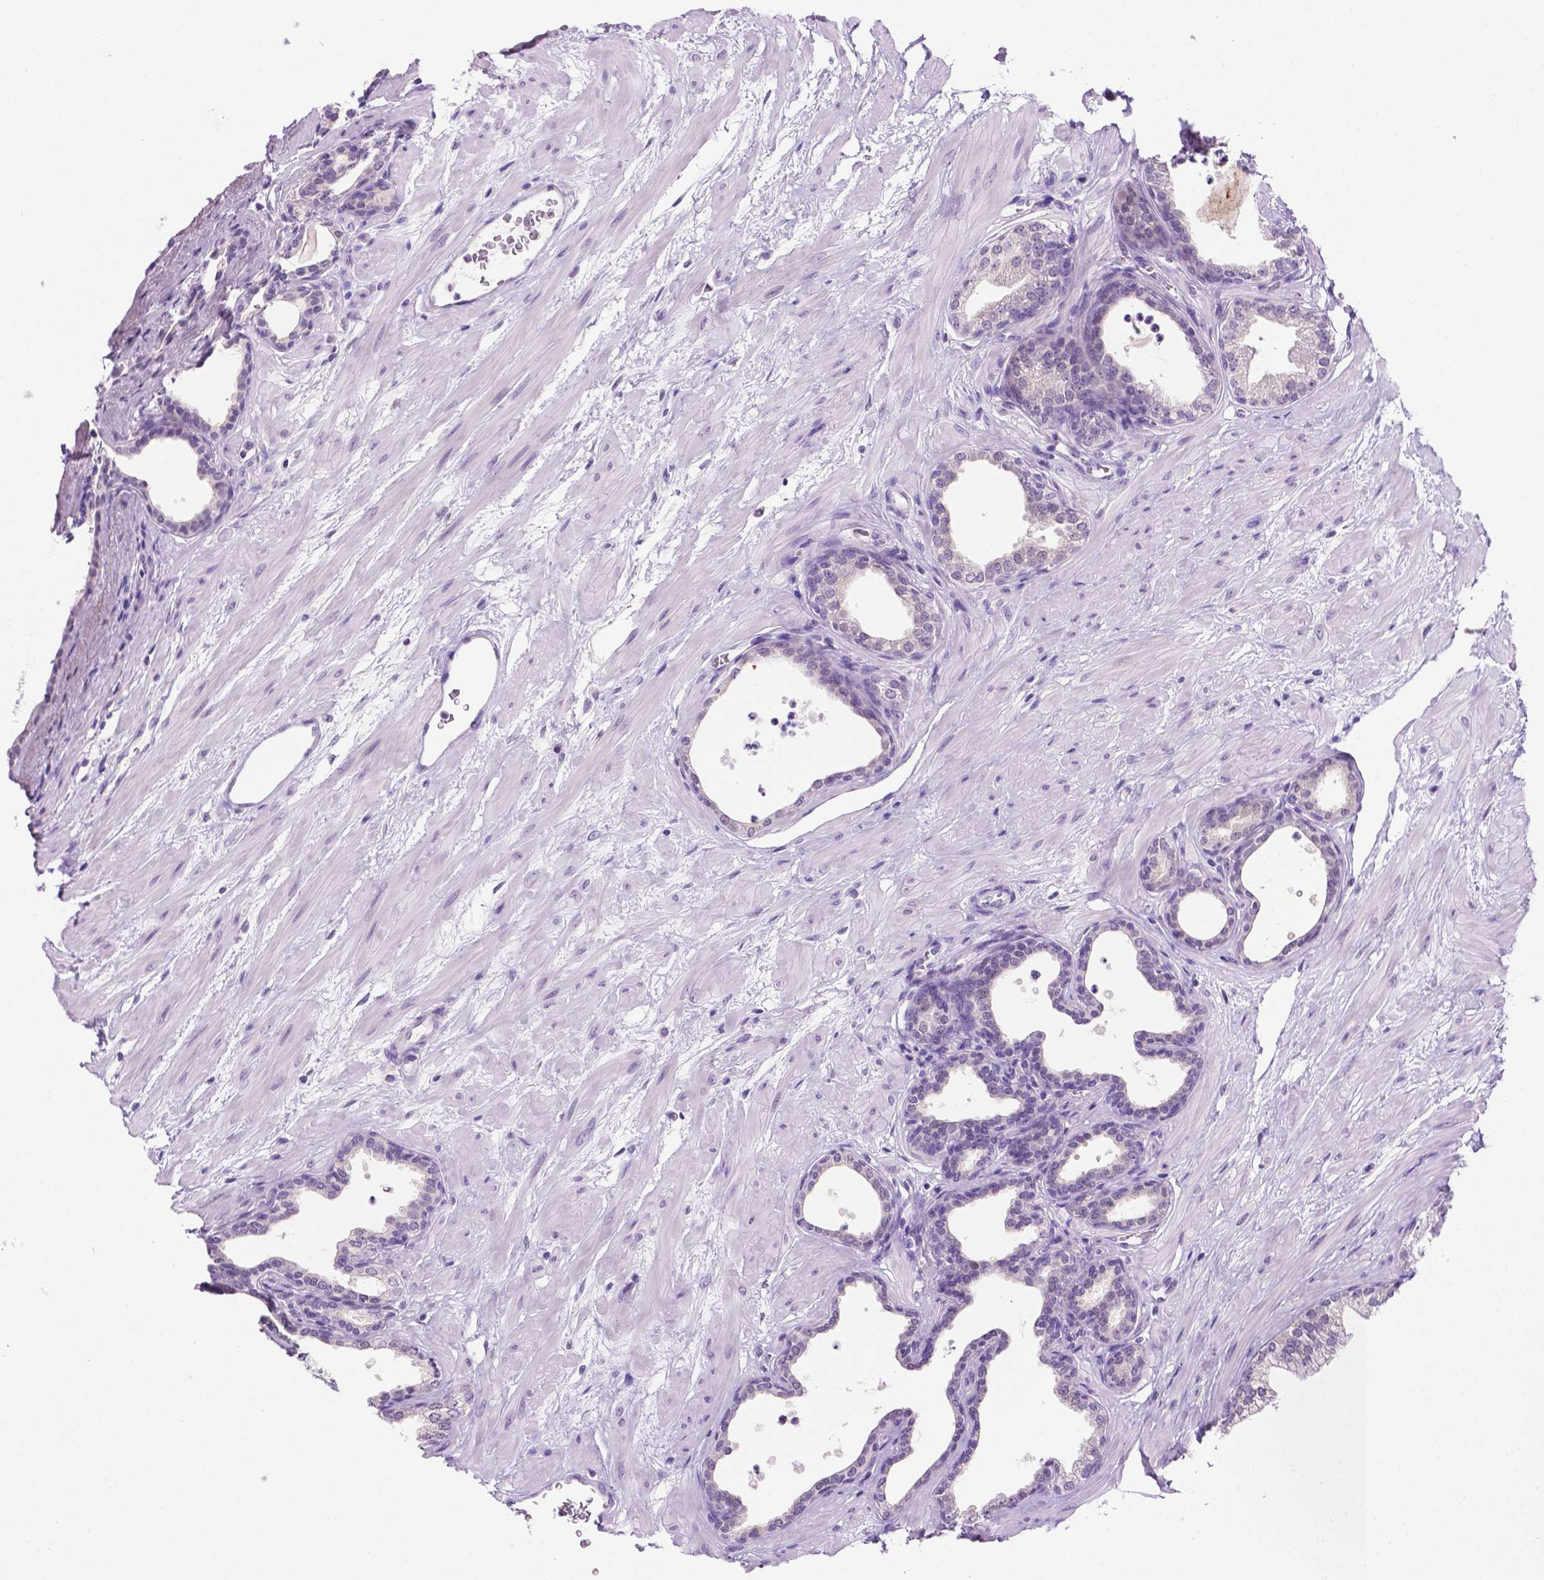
{"staining": {"intensity": "moderate", "quantity": "<25%", "location": "cytoplasmic/membranous"}, "tissue": "prostate", "cell_type": "Glandular cells", "image_type": "normal", "snomed": [{"axis": "morphology", "description": "Normal tissue, NOS"}, {"axis": "topography", "description": "Prostate"}], "caption": "The histopathology image reveals staining of normal prostate, revealing moderate cytoplasmic/membranous protein expression (brown color) within glandular cells. The protein is shown in brown color, while the nuclei are stained blue.", "gene": "MMP27", "patient": {"sex": "male", "age": 37}}